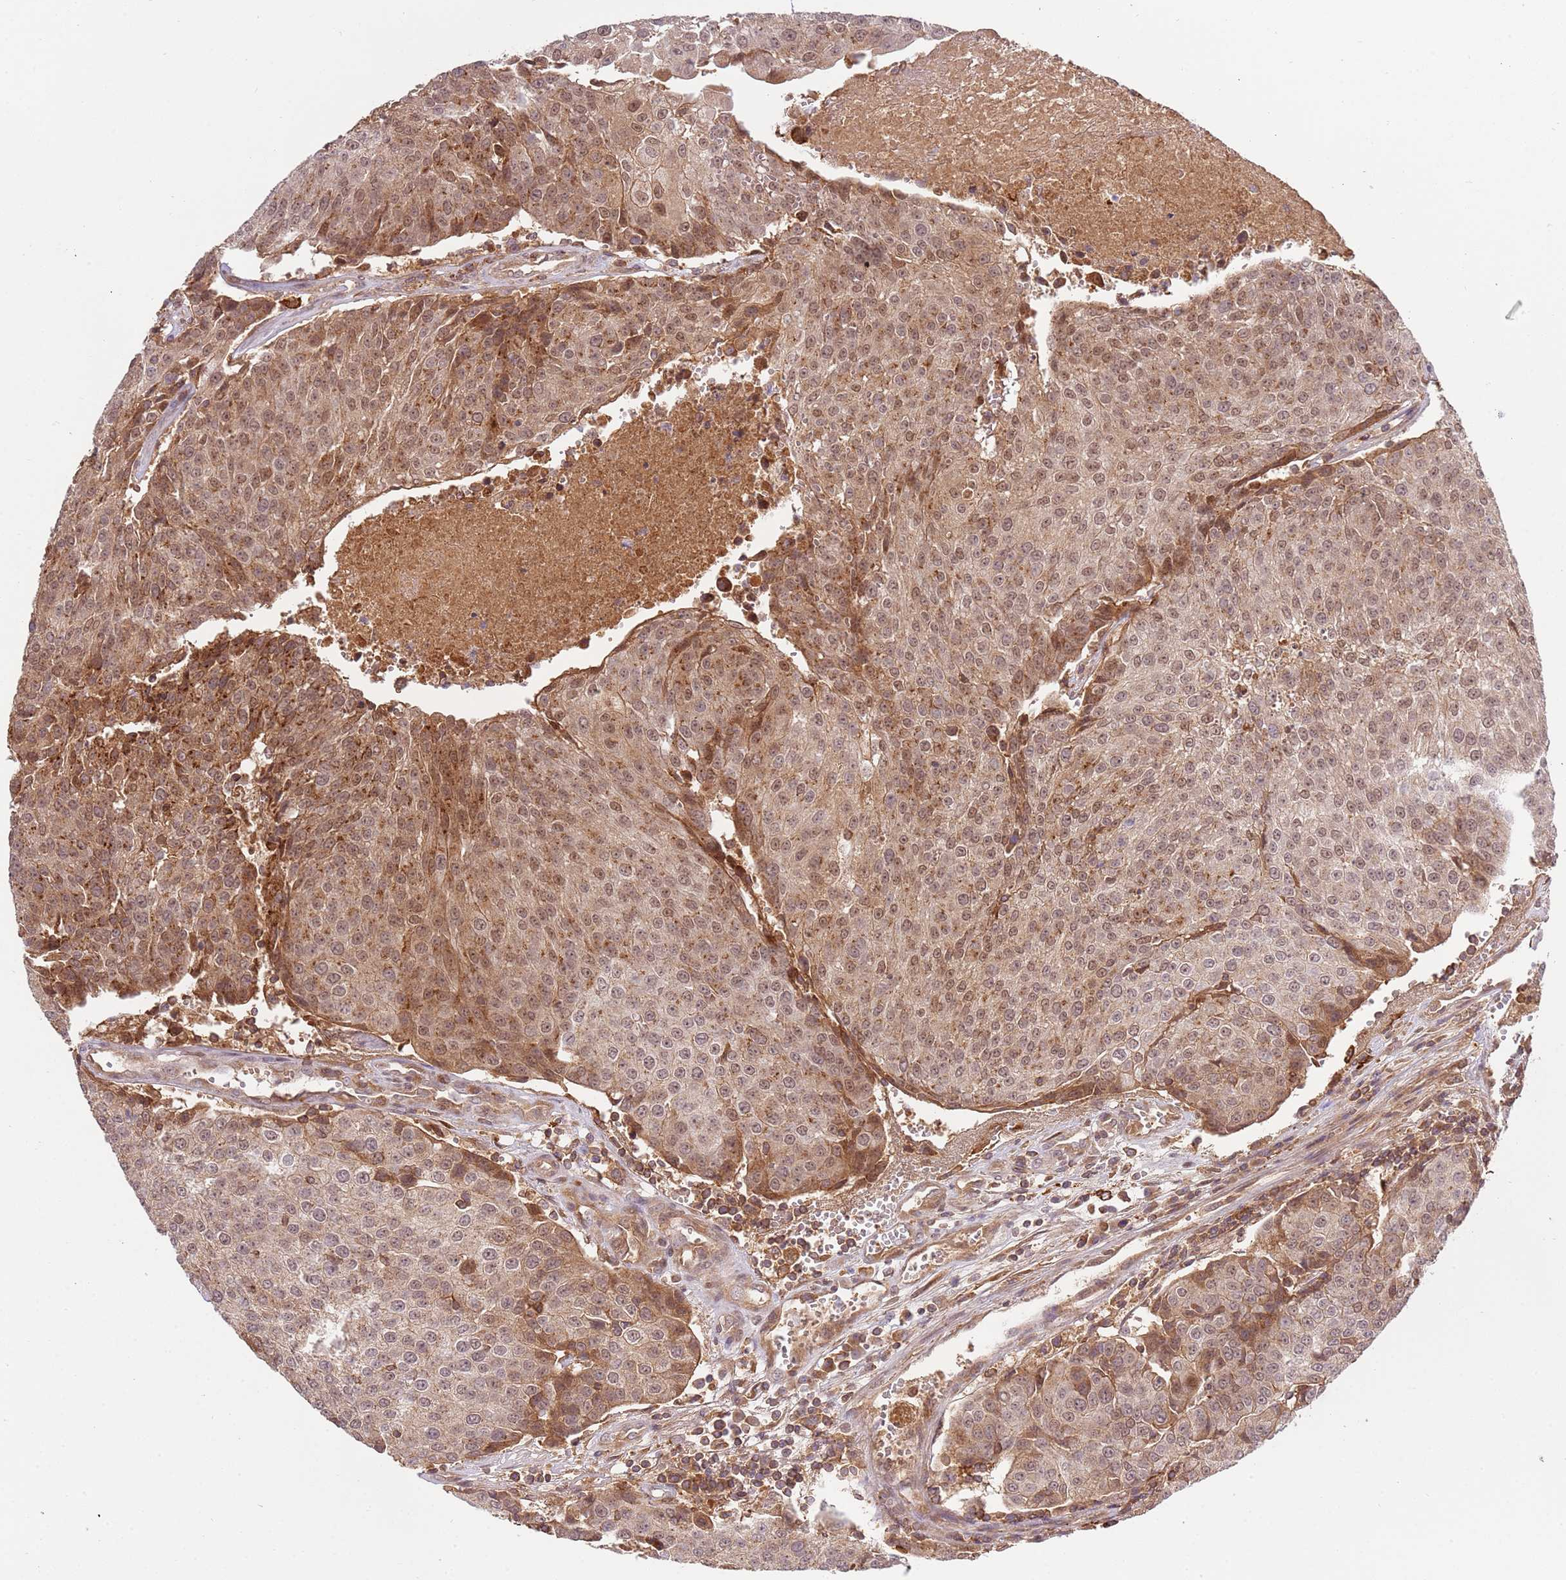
{"staining": {"intensity": "moderate", "quantity": ">75%", "location": "cytoplasmic/membranous,nuclear"}, "tissue": "urothelial cancer", "cell_type": "Tumor cells", "image_type": "cancer", "snomed": [{"axis": "morphology", "description": "Urothelial carcinoma, High grade"}, {"axis": "topography", "description": "Urinary bladder"}], "caption": "A brown stain labels moderate cytoplasmic/membranous and nuclear positivity of a protein in urothelial cancer tumor cells.", "gene": "ZNF624", "patient": {"sex": "female", "age": 85}}